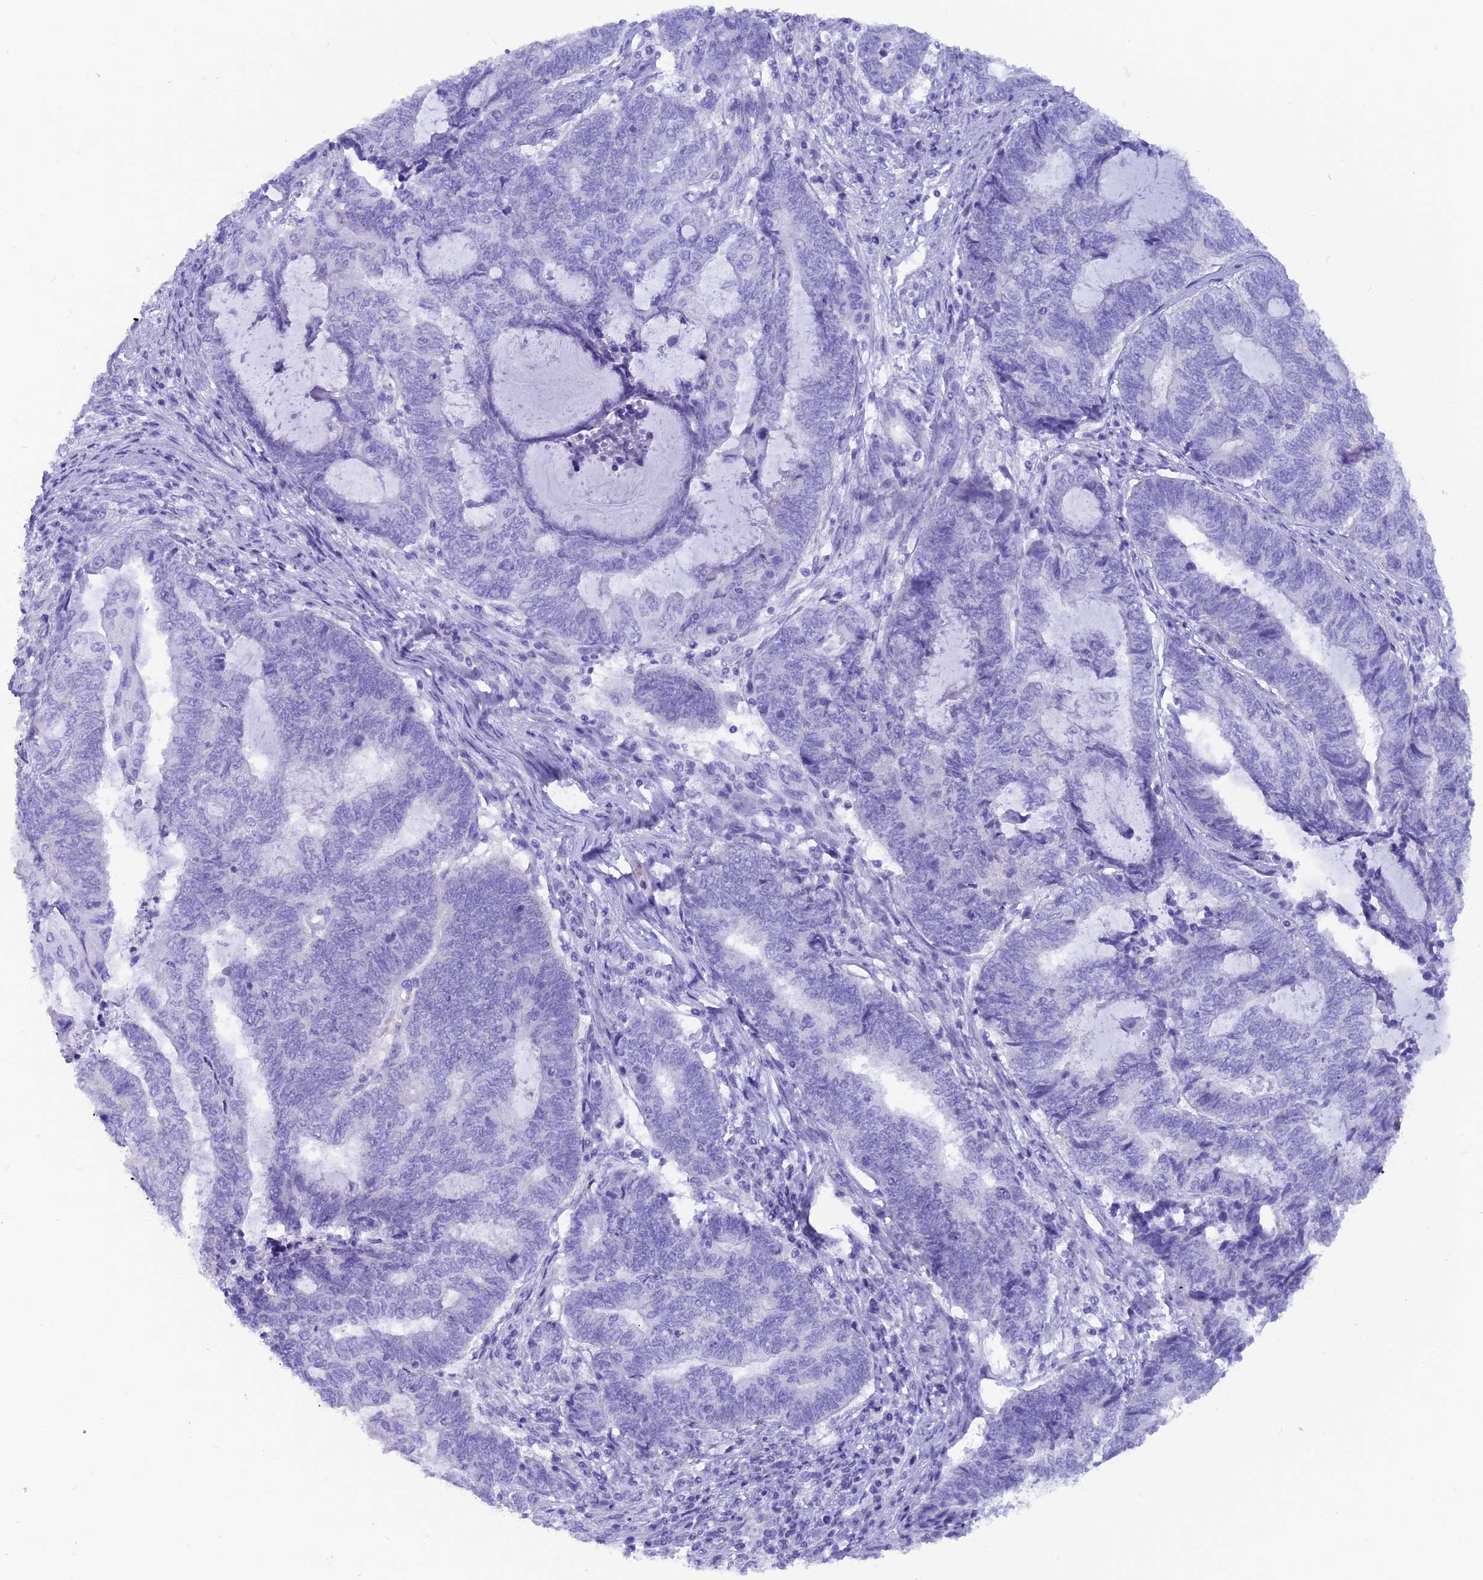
{"staining": {"intensity": "negative", "quantity": "none", "location": "none"}, "tissue": "endometrial cancer", "cell_type": "Tumor cells", "image_type": "cancer", "snomed": [{"axis": "morphology", "description": "Adenocarcinoma, NOS"}, {"axis": "topography", "description": "Uterus"}, {"axis": "topography", "description": "Endometrium"}], "caption": "An immunohistochemistry (IHC) image of endometrial cancer is shown. There is no staining in tumor cells of endometrial cancer.", "gene": "GLYATL1", "patient": {"sex": "female", "age": 70}}